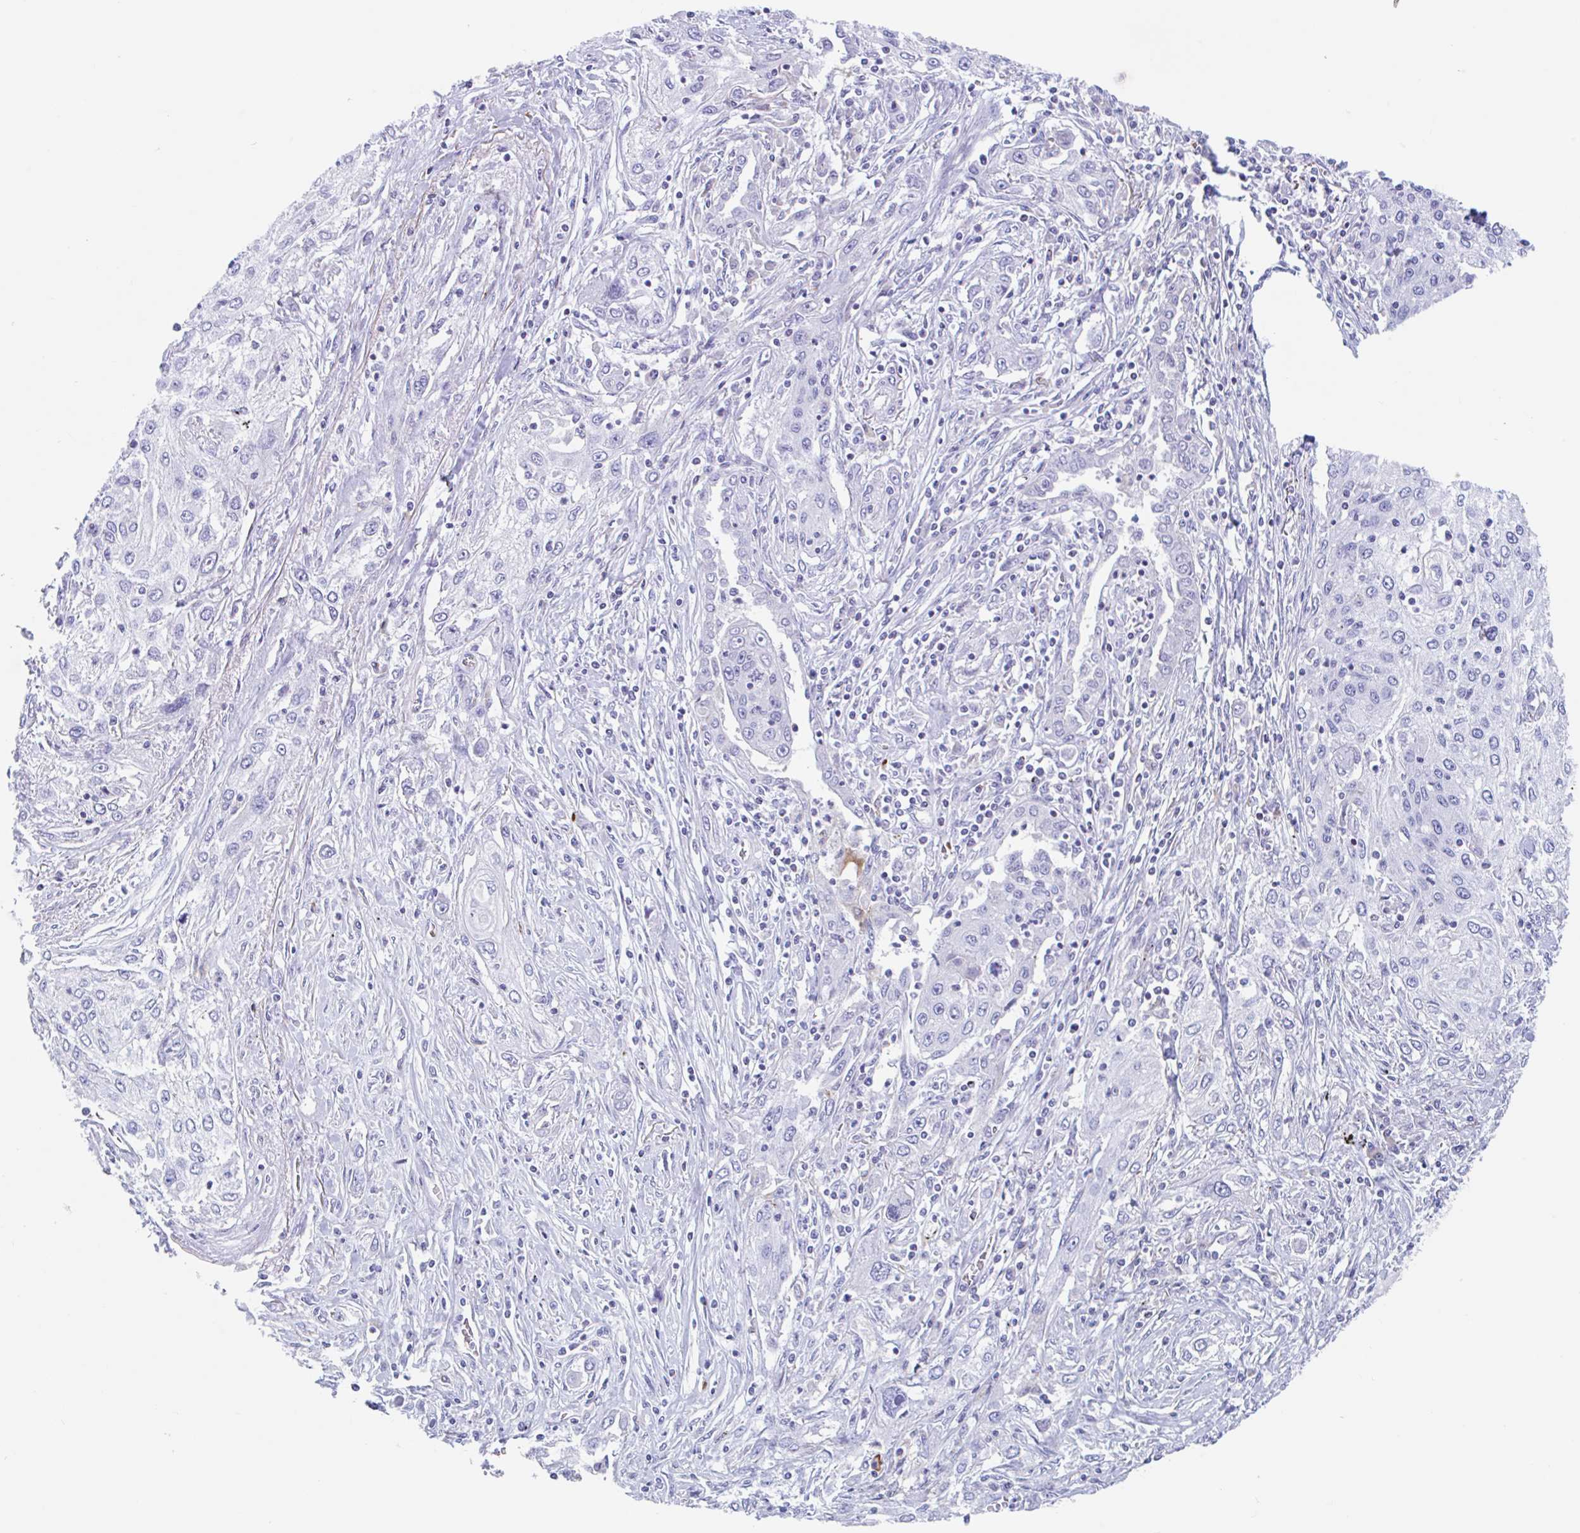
{"staining": {"intensity": "negative", "quantity": "none", "location": "none"}, "tissue": "lung cancer", "cell_type": "Tumor cells", "image_type": "cancer", "snomed": [{"axis": "morphology", "description": "Squamous cell carcinoma, NOS"}, {"axis": "topography", "description": "Lung"}], "caption": "This is an IHC micrograph of human lung squamous cell carcinoma. There is no positivity in tumor cells.", "gene": "ANKRD9", "patient": {"sex": "female", "age": 69}}